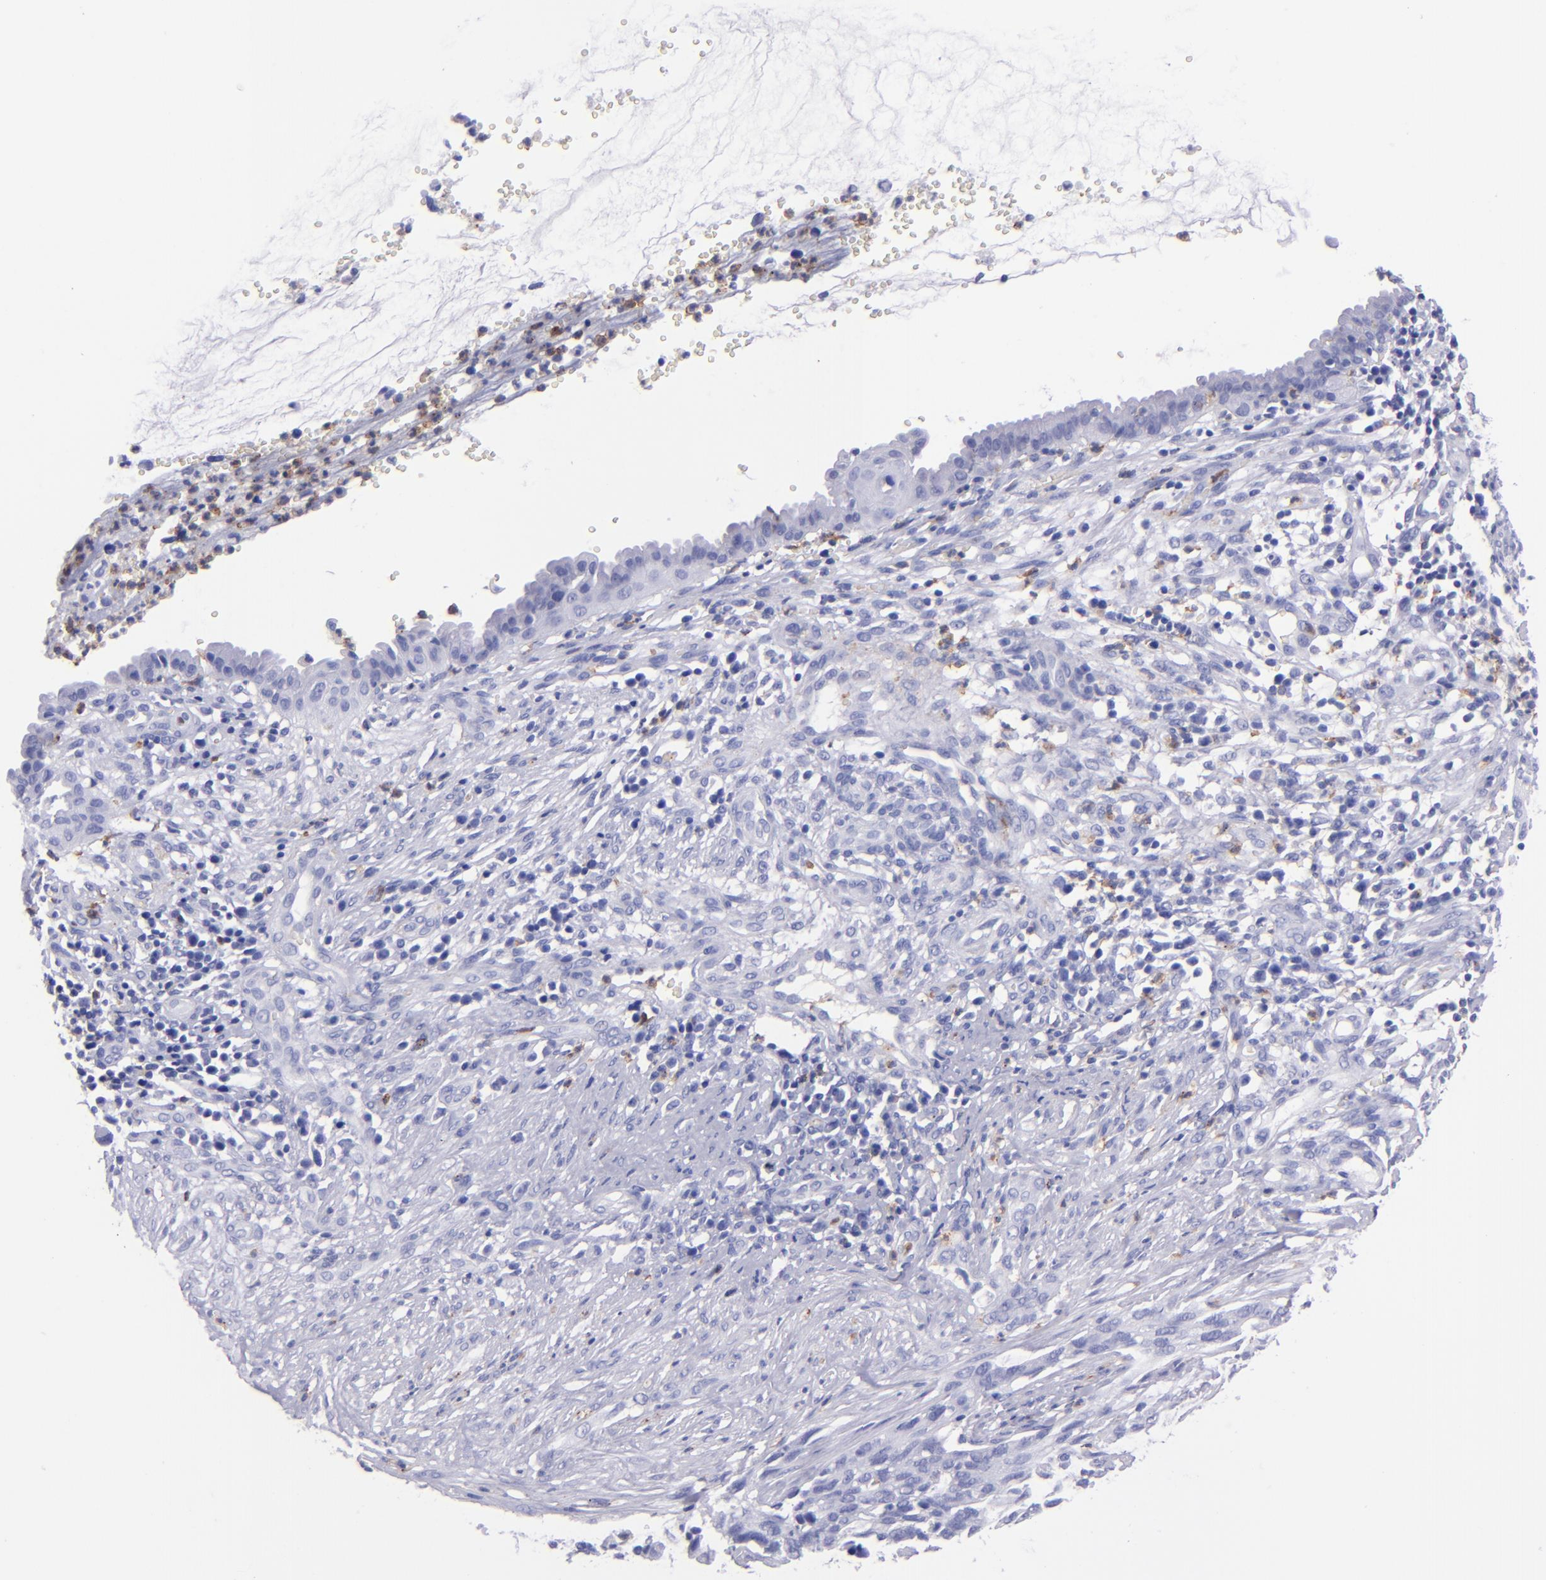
{"staining": {"intensity": "negative", "quantity": "none", "location": "none"}, "tissue": "cervical cancer", "cell_type": "Tumor cells", "image_type": "cancer", "snomed": [{"axis": "morphology", "description": "Normal tissue, NOS"}, {"axis": "morphology", "description": "Squamous cell carcinoma, NOS"}, {"axis": "topography", "description": "Cervix"}], "caption": "An image of cervical squamous cell carcinoma stained for a protein demonstrates no brown staining in tumor cells. (DAB IHC, high magnification).", "gene": "CR1", "patient": {"sex": "female", "age": 45}}